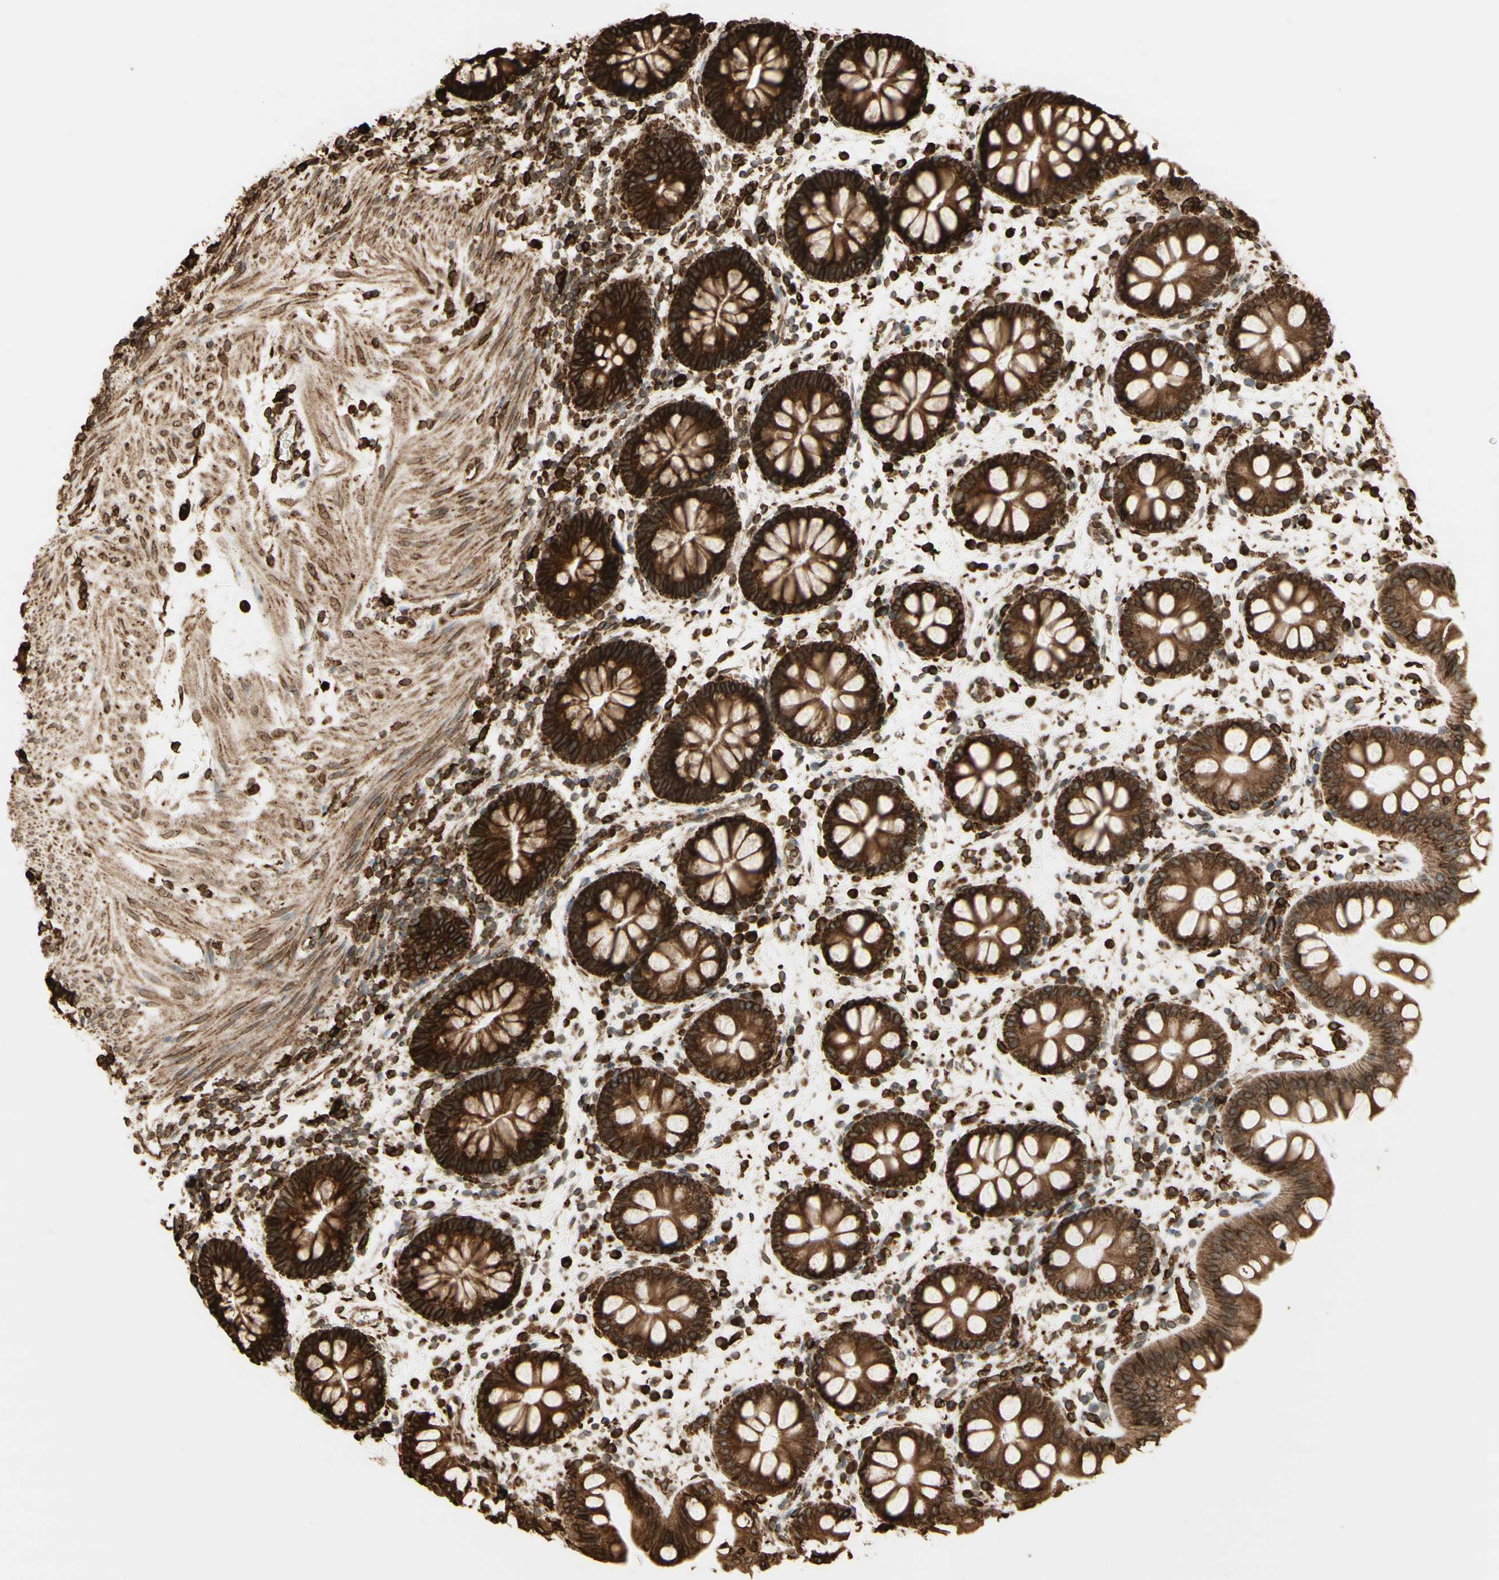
{"staining": {"intensity": "strong", "quantity": ">75%", "location": "cytoplasmic/membranous"}, "tissue": "rectum", "cell_type": "Glandular cells", "image_type": "normal", "snomed": [{"axis": "morphology", "description": "Normal tissue, NOS"}, {"axis": "topography", "description": "Rectum"}], "caption": "Approximately >75% of glandular cells in unremarkable human rectum exhibit strong cytoplasmic/membranous protein positivity as visualized by brown immunohistochemical staining.", "gene": "CANX", "patient": {"sex": "female", "age": 24}}